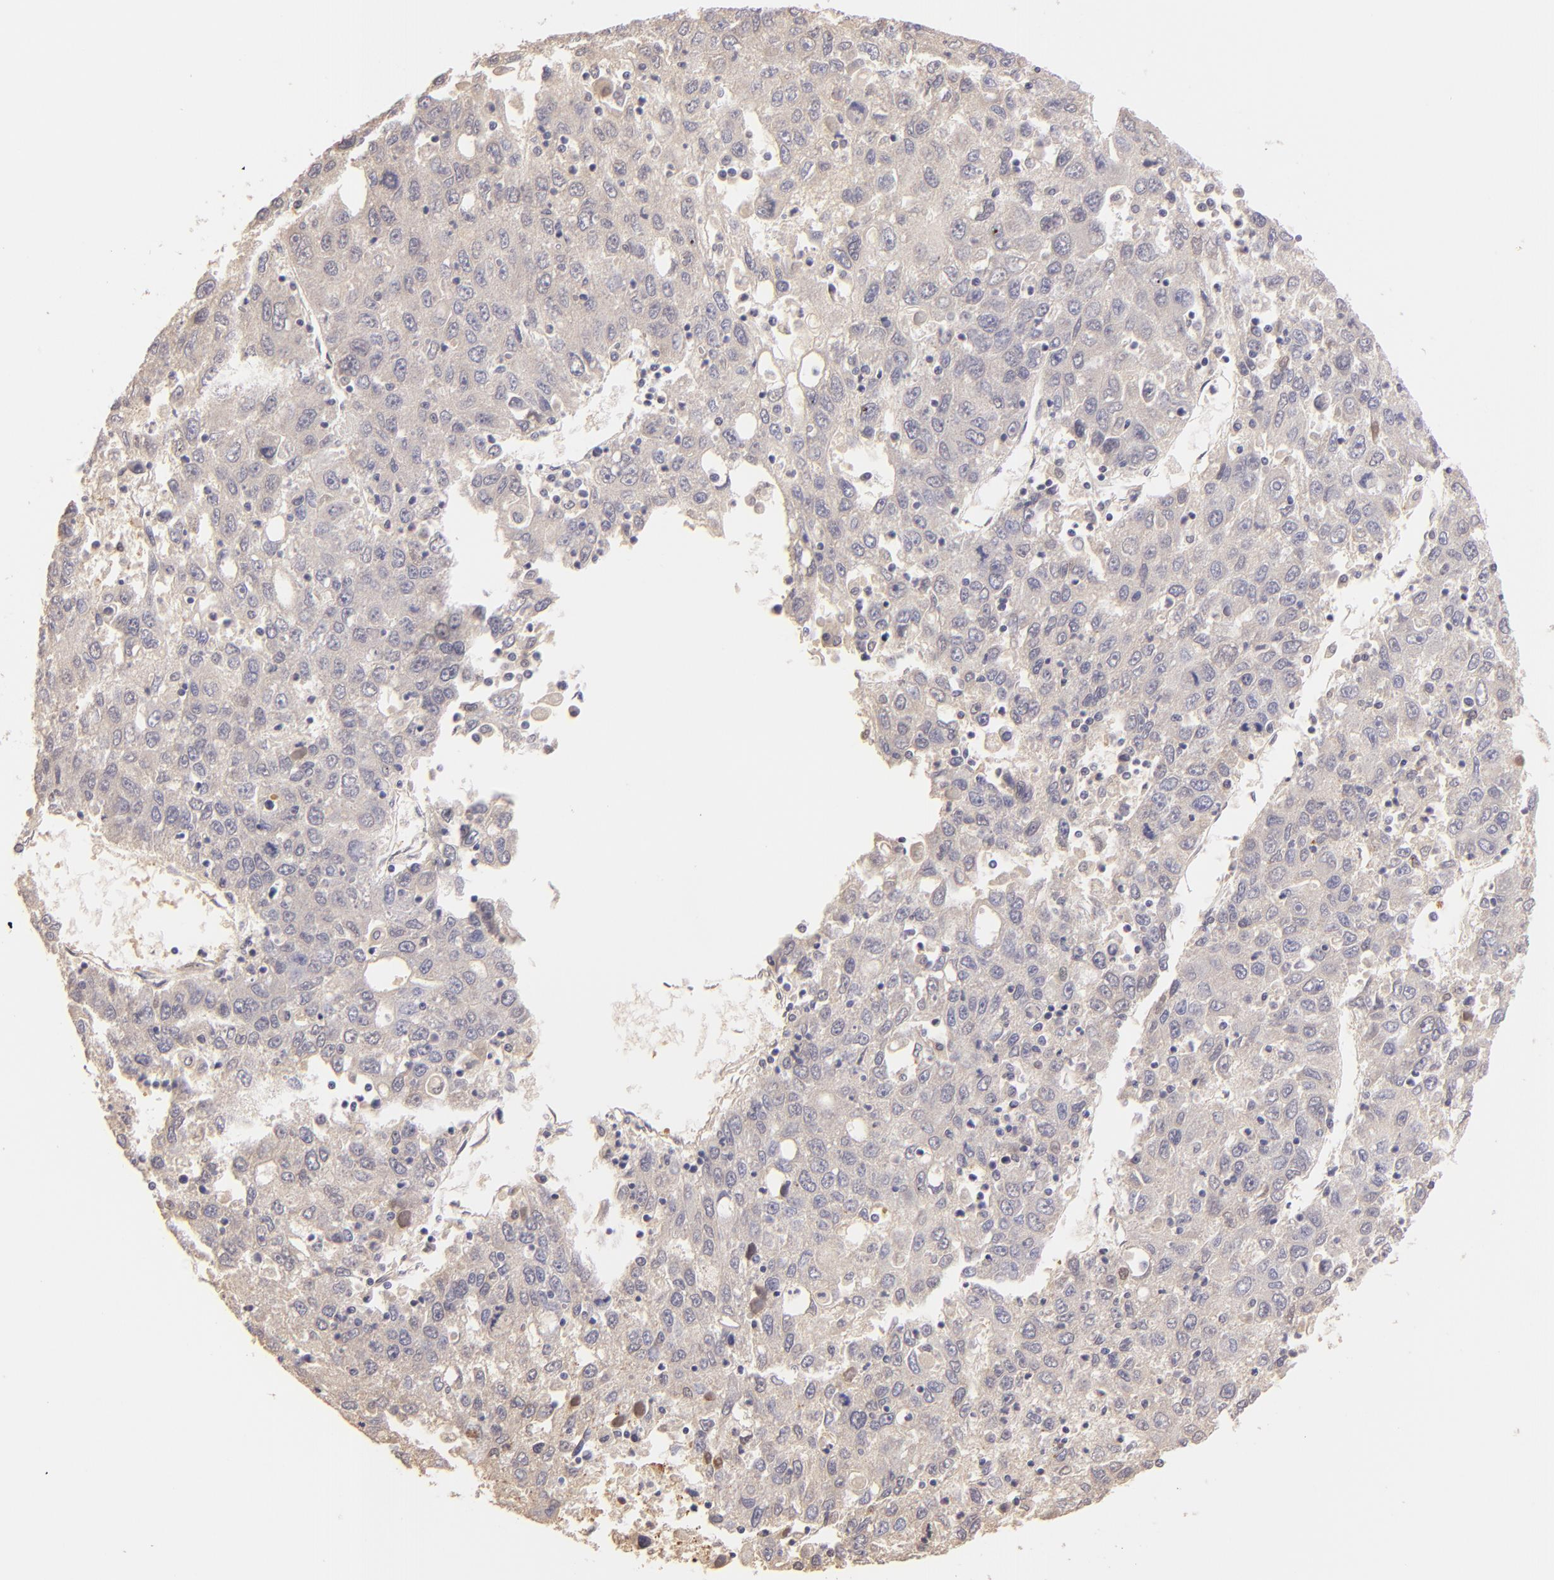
{"staining": {"intensity": "weak", "quantity": "25%-75%", "location": "cytoplasmic/membranous"}, "tissue": "liver cancer", "cell_type": "Tumor cells", "image_type": "cancer", "snomed": [{"axis": "morphology", "description": "Carcinoma, Hepatocellular, NOS"}, {"axis": "topography", "description": "Liver"}], "caption": "An image of hepatocellular carcinoma (liver) stained for a protein shows weak cytoplasmic/membranous brown staining in tumor cells.", "gene": "MAGEA1", "patient": {"sex": "male", "age": 49}}